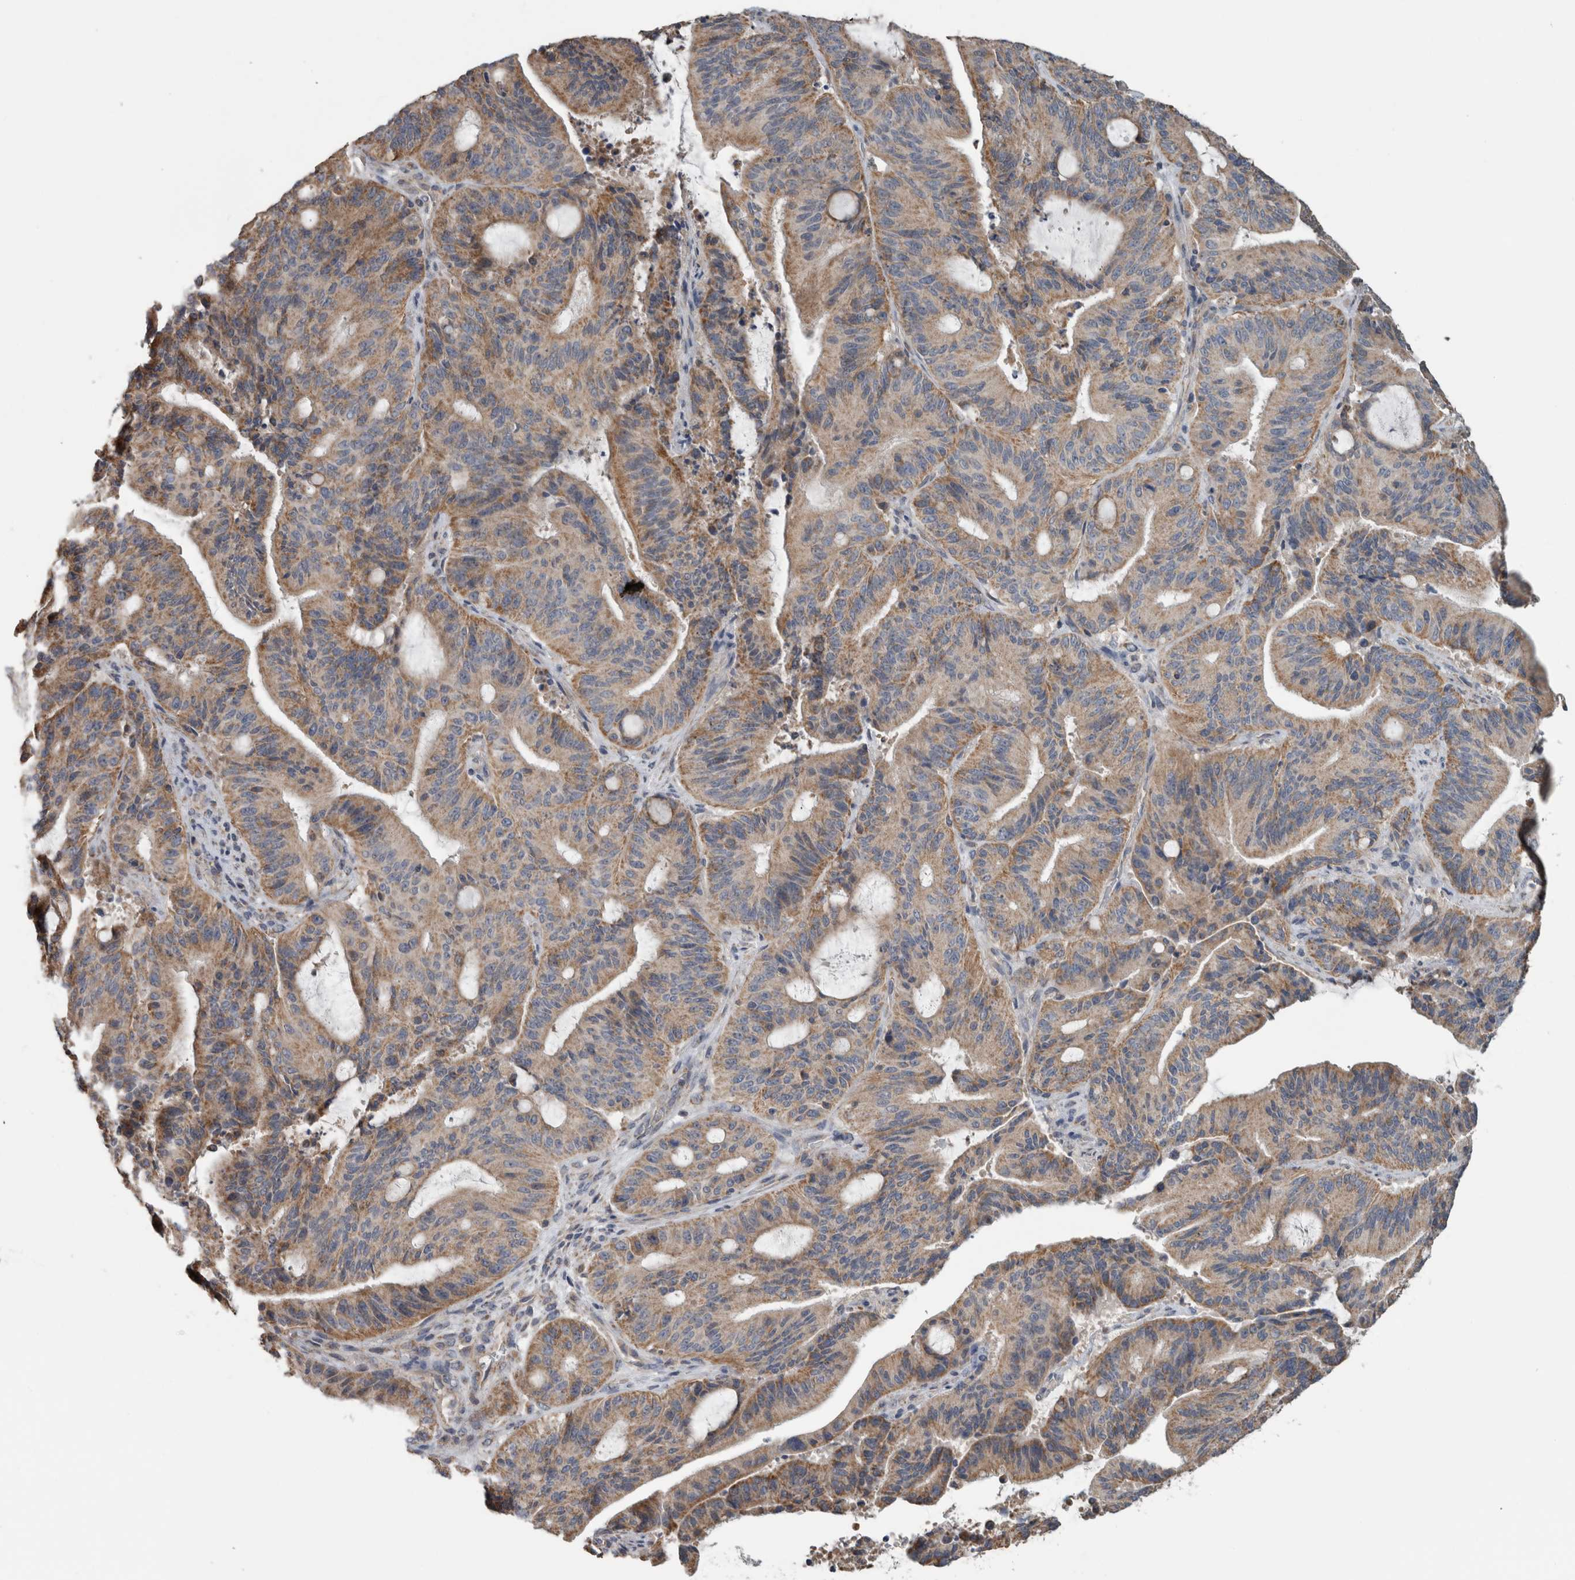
{"staining": {"intensity": "moderate", "quantity": ">75%", "location": "cytoplasmic/membranous"}, "tissue": "liver cancer", "cell_type": "Tumor cells", "image_type": "cancer", "snomed": [{"axis": "morphology", "description": "Normal tissue, NOS"}, {"axis": "morphology", "description": "Cholangiocarcinoma"}, {"axis": "topography", "description": "Liver"}, {"axis": "topography", "description": "Peripheral nerve tissue"}], "caption": "Immunohistochemistry (DAB (3,3'-diaminobenzidine)) staining of human liver cancer (cholangiocarcinoma) exhibits moderate cytoplasmic/membranous protein expression in approximately >75% of tumor cells. The staining was performed using DAB (3,3'-diaminobenzidine), with brown indicating positive protein expression. Nuclei are stained blue with hematoxylin.", "gene": "ARMC1", "patient": {"sex": "female", "age": 73}}